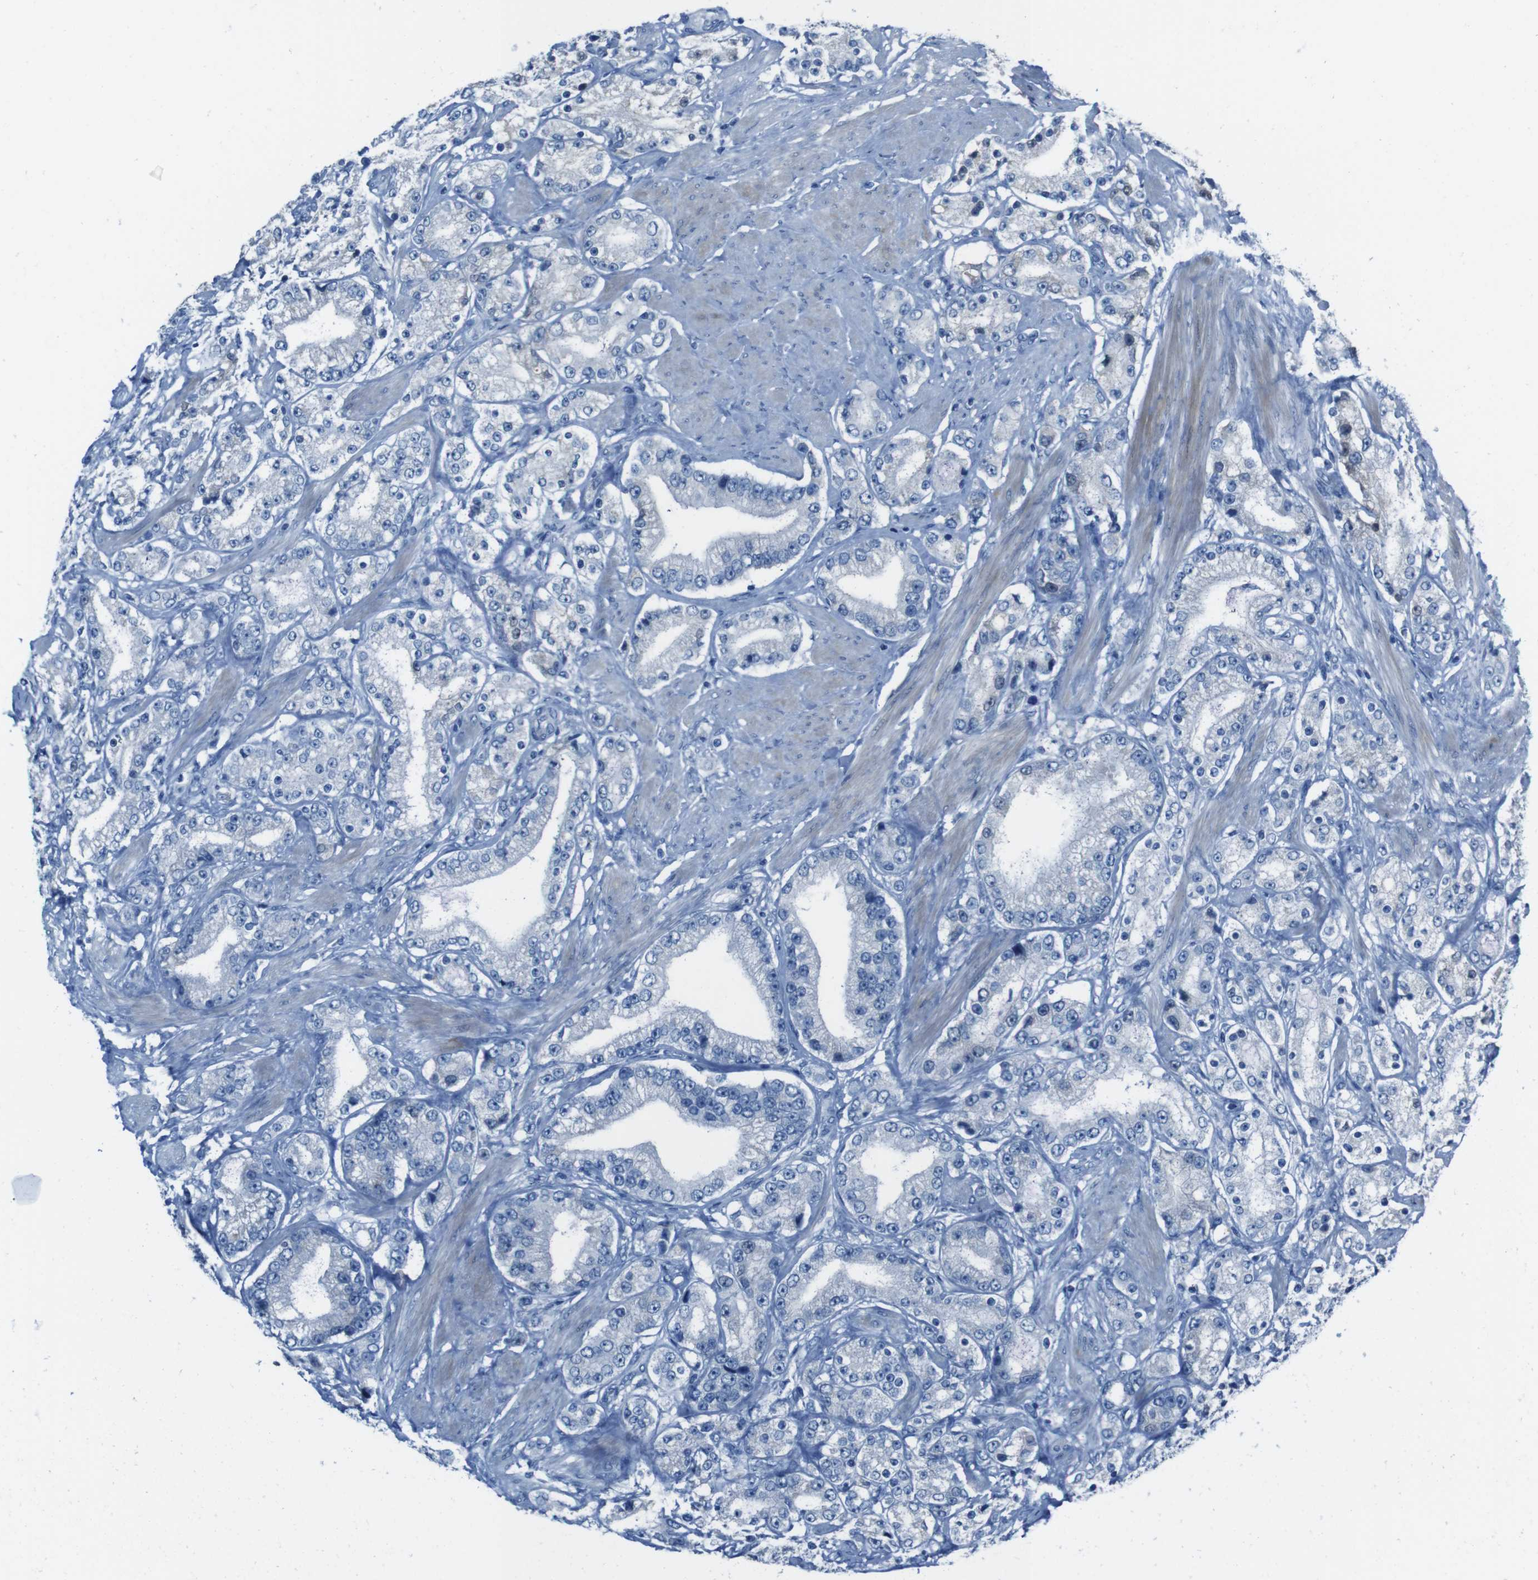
{"staining": {"intensity": "negative", "quantity": "none", "location": "none"}, "tissue": "prostate cancer", "cell_type": "Tumor cells", "image_type": "cancer", "snomed": [{"axis": "morphology", "description": "Adenocarcinoma, Low grade"}, {"axis": "topography", "description": "Prostate"}], "caption": "Prostate cancer was stained to show a protein in brown. There is no significant positivity in tumor cells. (DAB (3,3'-diaminobenzidine) immunohistochemistry, high magnification).", "gene": "CDHR2", "patient": {"sex": "male", "age": 63}}